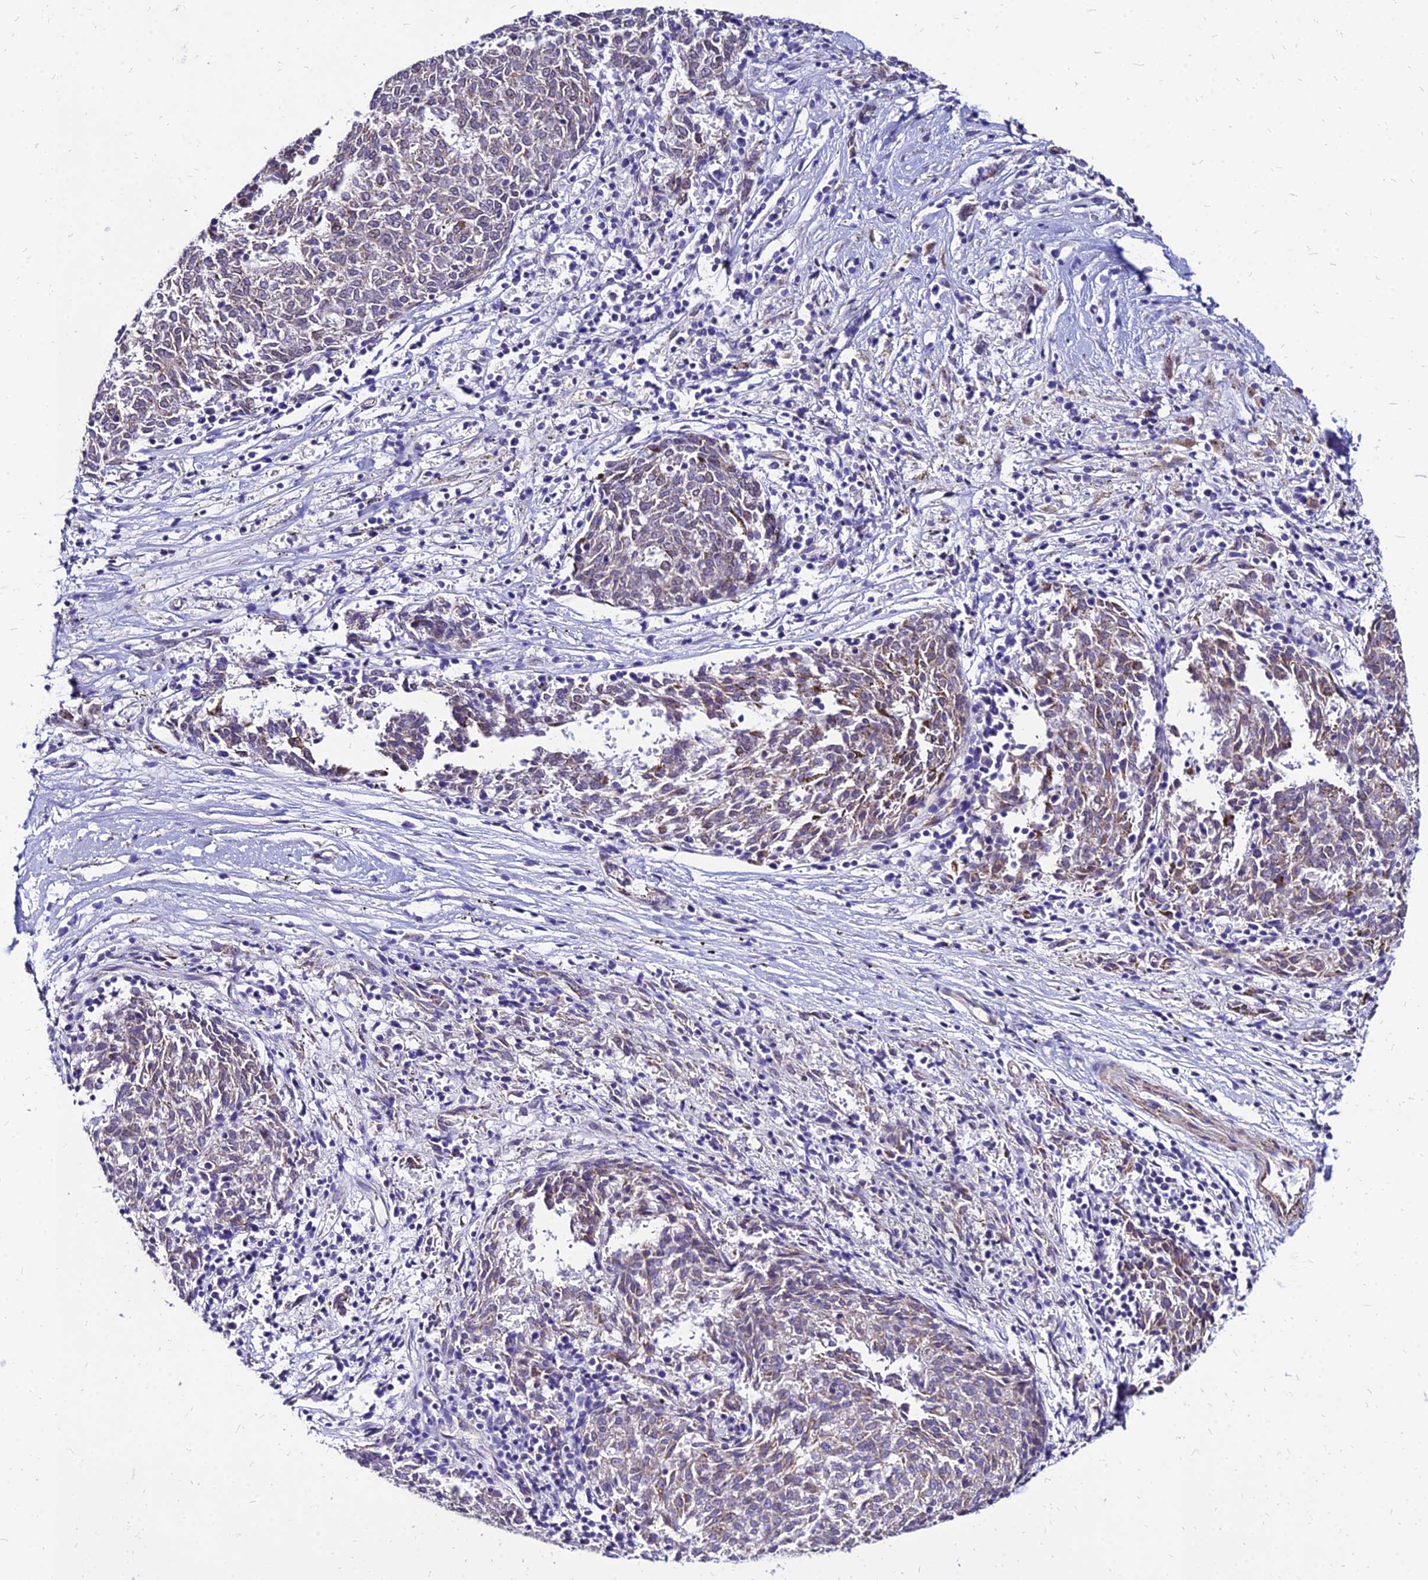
{"staining": {"intensity": "weak", "quantity": "25%-75%", "location": "cytoplasmic/membranous"}, "tissue": "melanoma", "cell_type": "Tumor cells", "image_type": "cancer", "snomed": [{"axis": "morphology", "description": "Malignant melanoma, NOS"}, {"axis": "topography", "description": "Skin"}], "caption": "Immunohistochemical staining of human melanoma demonstrates low levels of weak cytoplasmic/membranous expression in approximately 25%-75% of tumor cells. (Stains: DAB in brown, nuclei in blue, Microscopy: brightfield microscopy at high magnification).", "gene": "YEATS2", "patient": {"sex": "female", "age": 72}}